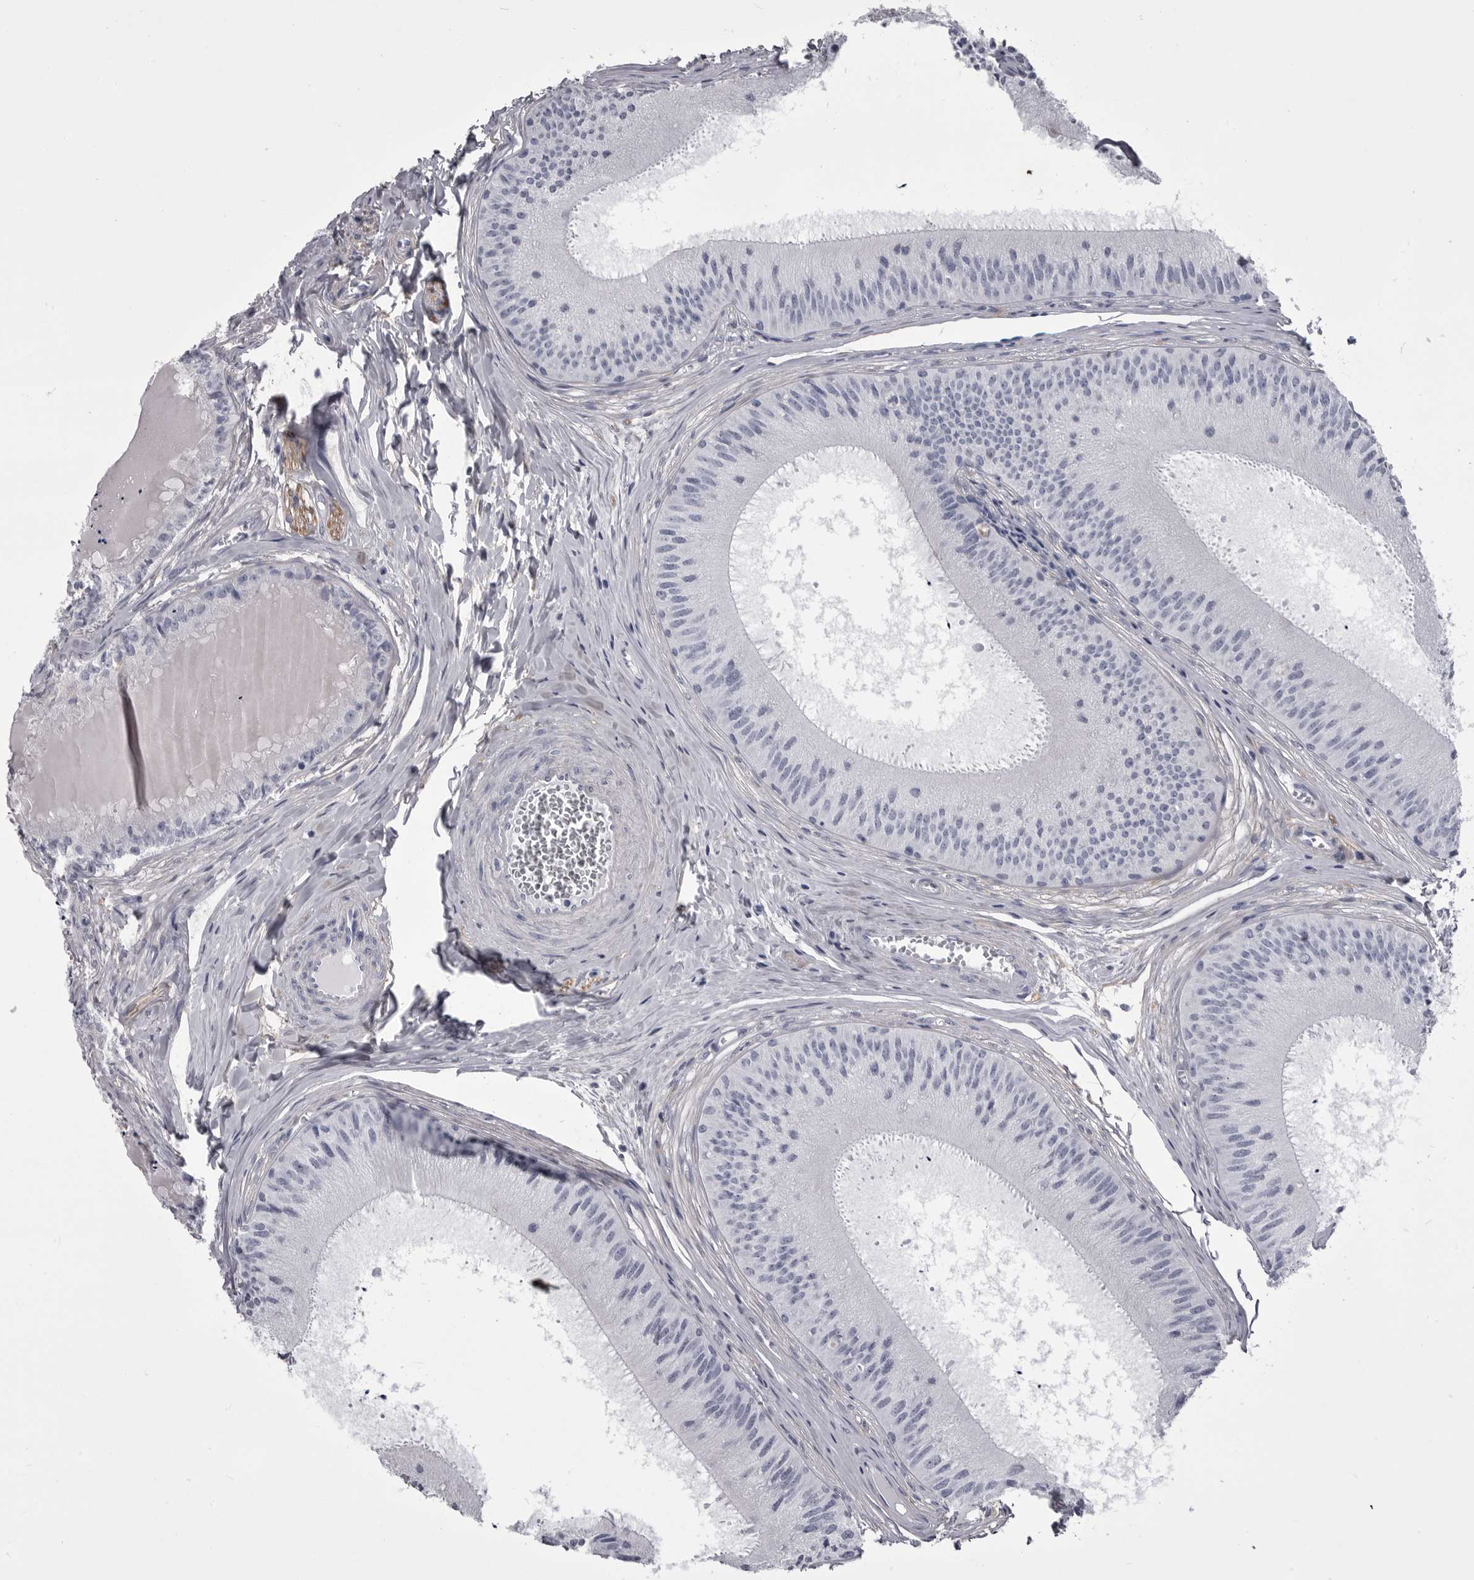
{"staining": {"intensity": "negative", "quantity": "none", "location": "none"}, "tissue": "epididymis", "cell_type": "Glandular cells", "image_type": "normal", "snomed": [{"axis": "morphology", "description": "Normal tissue, NOS"}, {"axis": "topography", "description": "Epididymis"}], "caption": "High power microscopy micrograph of an immunohistochemistry (IHC) photomicrograph of benign epididymis, revealing no significant expression in glandular cells.", "gene": "ANK2", "patient": {"sex": "male", "age": 31}}